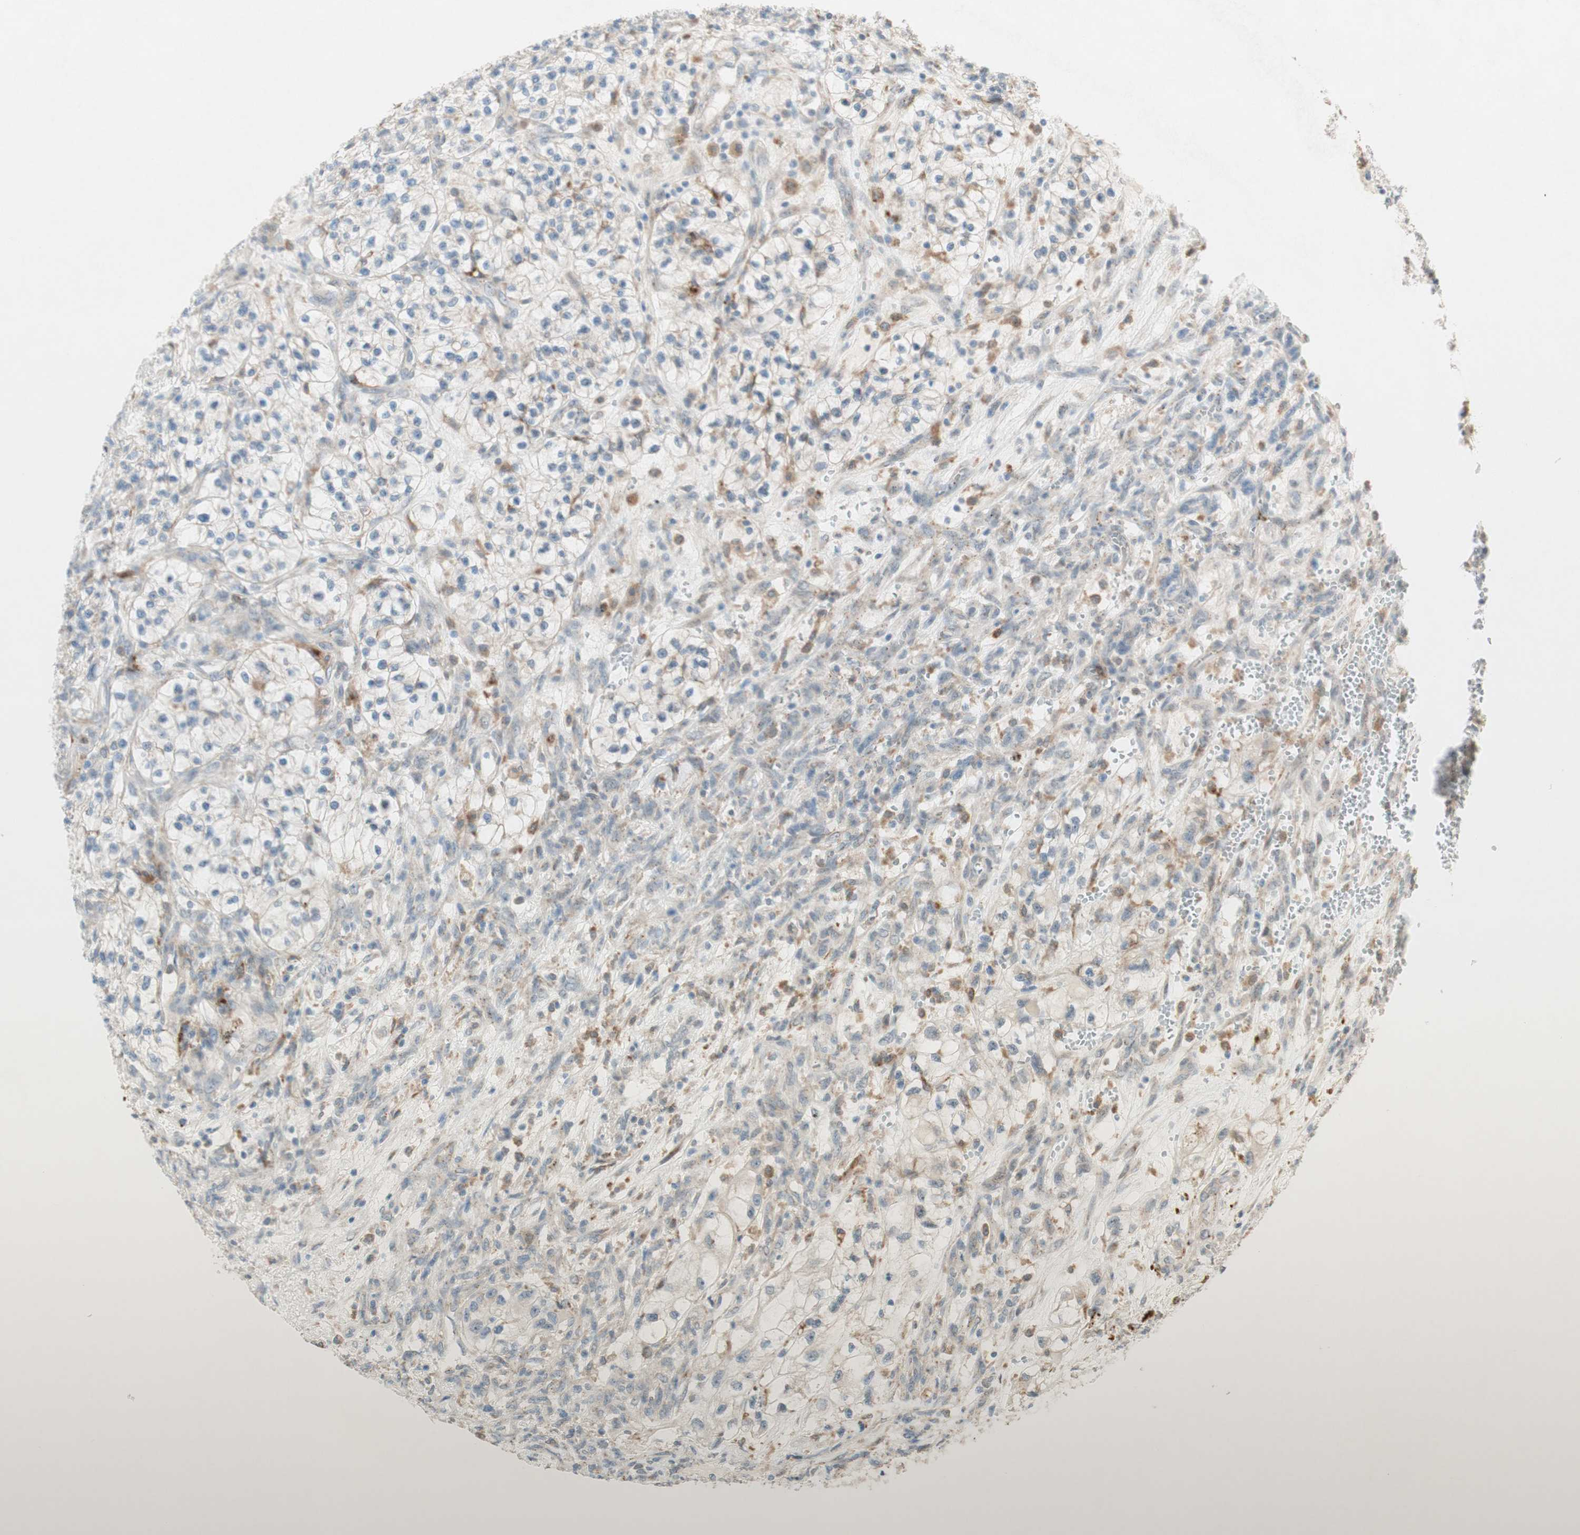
{"staining": {"intensity": "negative", "quantity": "none", "location": "none"}, "tissue": "renal cancer", "cell_type": "Tumor cells", "image_type": "cancer", "snomed": [{"axis": "morphology", "description": "Adenocarcinoma, NOS"}, {"axis": "topography", "description": "Kidney"}], "caption": "An immunohistochemistry (IHC) photomicrograph of renal adenocarcinoma is shown. There is no staining in tumor cells of renal adenocarcinoma. (Brightfield microscopy of DAB (3,3'-diaminobenzidine) IHC at high magnification).", "gene": "GAPT", "patient": {"sex": "female", "age": 57}}